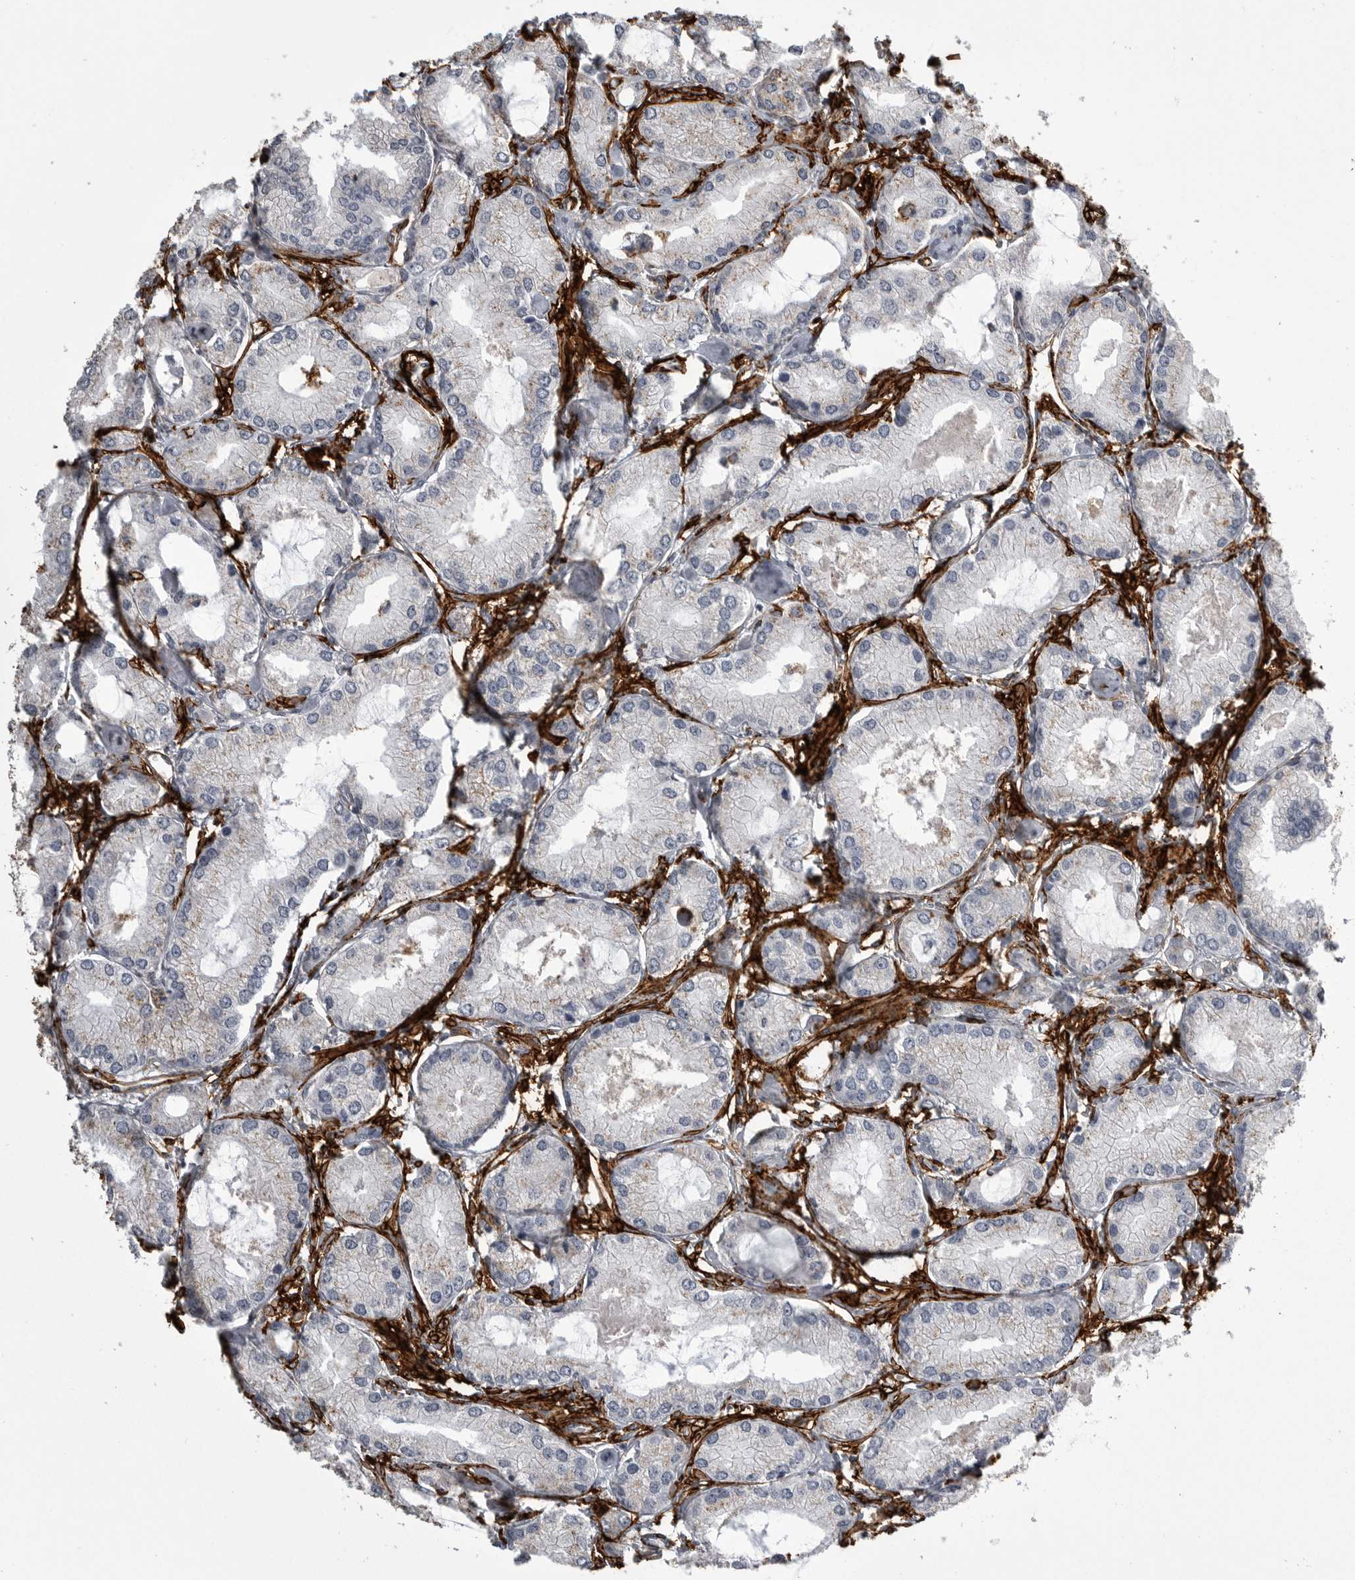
{"staining": {"intensity": "weak", "quantity": "<25%", "location": "cytoplasmic/membranous"}, "tissue": "prostate cancer", "cell_type": "Tumor cells", "image_type": "cancer", "snomed": [{"axis": "morphology", "description": "Adenocarcinoma, Low grade"}, {"axis": "topography", "description": "Prostate"}], "caption": "Immunohistochemistry (IHC) image of low-grade adenocarcinoma (prostate) stained for a protein (brown), which exhibits no expression in tumor cells. (DAB (3,3'-diaminobenzidine) immunohistochemistry with hematoxylin counter stain).", "gene": "AOC3", "patient": {"sex": "male", "age": 62}}